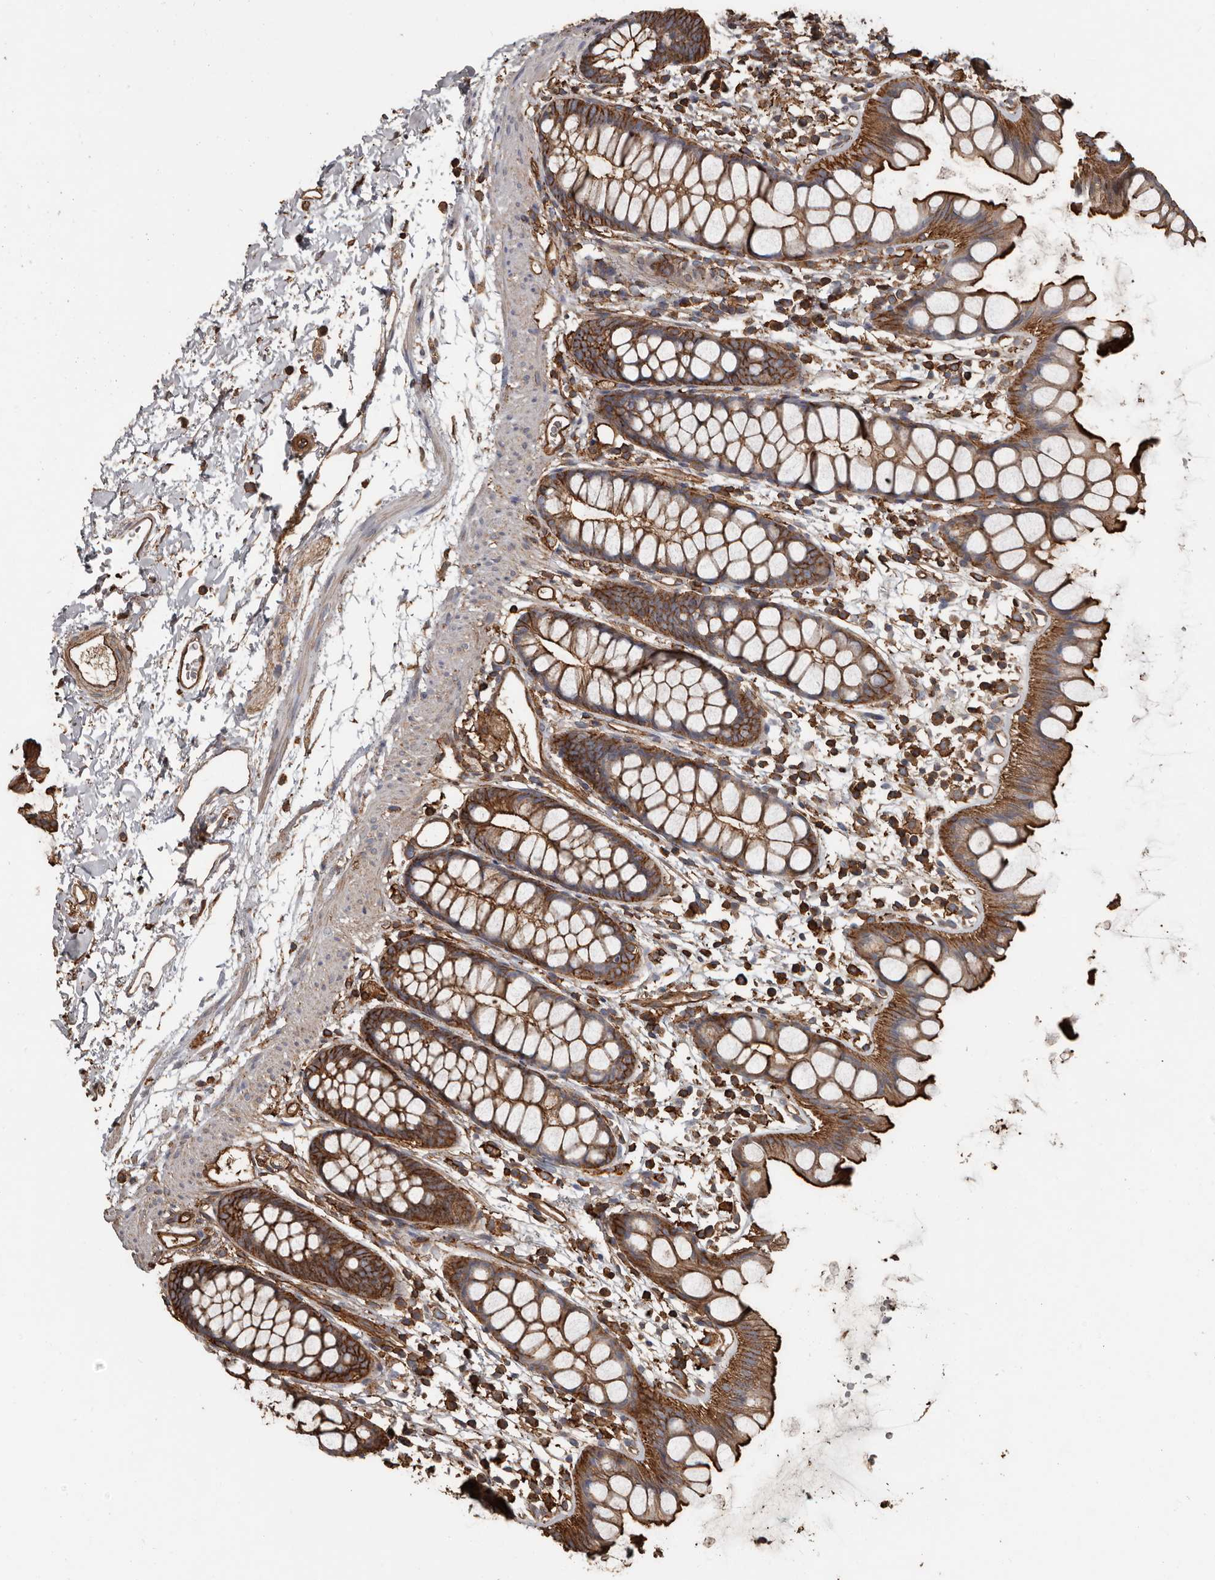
{"staining": {"intensity": "strong", "quantity": ">75%", "location": "cytoplasmic/membranous"}, "tissue": "rectum", "cell_type": "Glandular cells", "image_type": "normal", "snomed": [{"axis": "morphology", "description": "Normal tissue, NOS"}, {"axis": "topography", "description": "Rectum"}], "caption": "Immunohistochemistry (DAB (3,3'-diaminobenzidine)) staining of normal rectum reveals strong cytoplasmic/membranous protein positivity in about >75% of glandular cells. (IHC, brightfield microscopy, high magnification).", "gene": "DENND6B", "patient": {"sex": "female", "age": 65}}